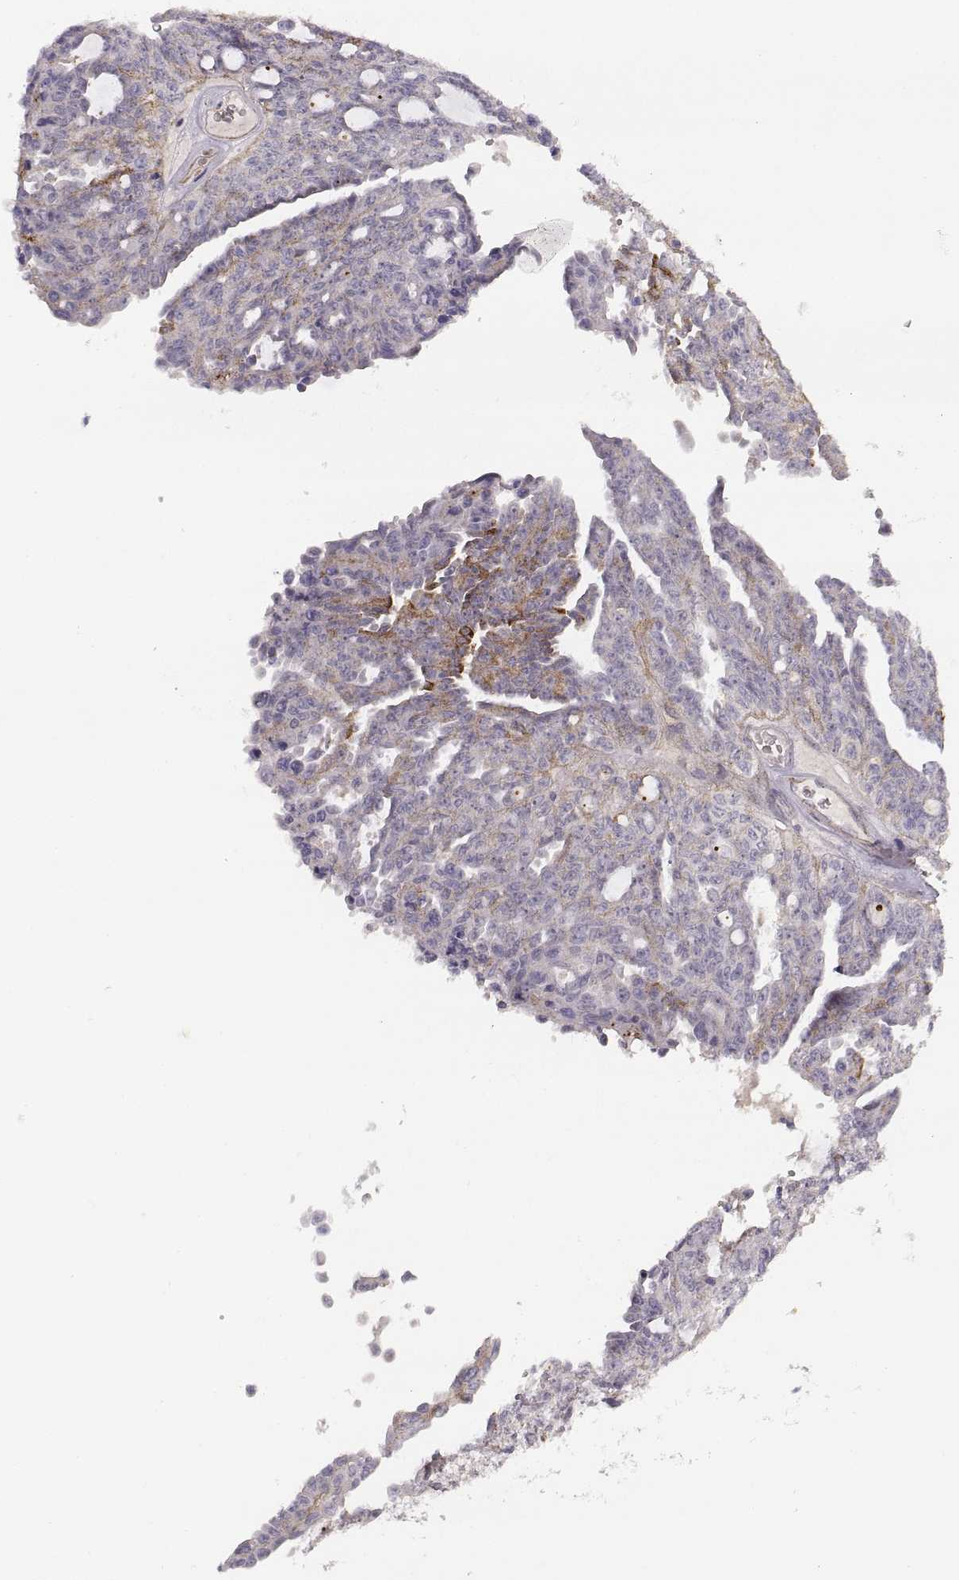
{"staining": {"intensity": "negative", "quantity": "none", "location": "none"}, "tissue": "ovarian cancer", "cell_type": "Tumor cells", "image_type": "cancer", "snomed": [{"axis": "morphology", "description": "Cystadenocarcinoma, serous, NOS"}, {"axis": "topography", "description": "Ovary"}], "caption": "Protein analysis of ovarian serous cystadenocarcinoma shows no significant positivity in tumor cells. (DAB (3,3'-diaminobenzidine) immunohistochemistry (IHC), high magnification).", "gene": "LAMC1", "patient": {"sex": "female", "age": 71}}